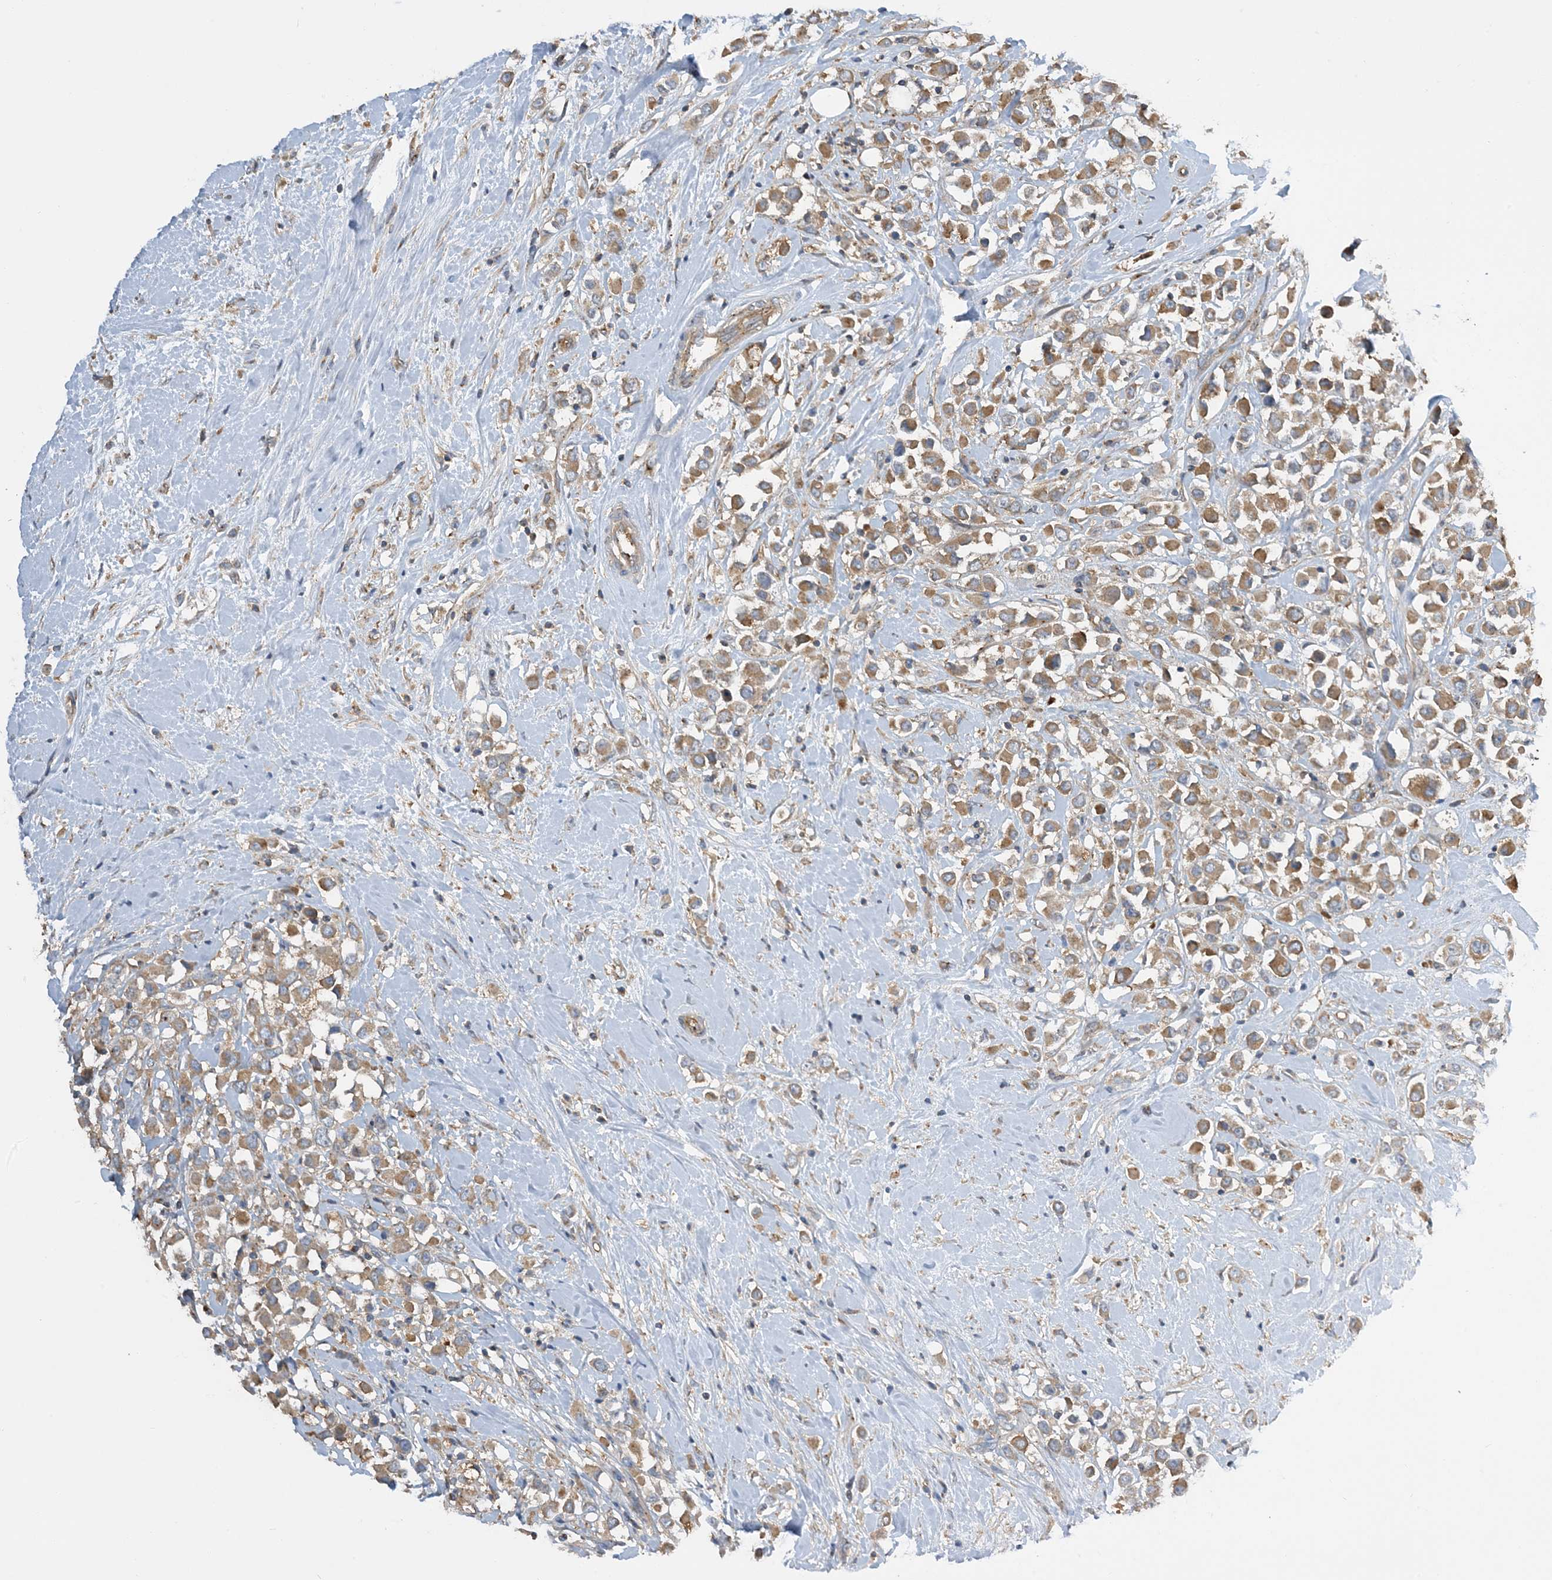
{"staining": {"intensity": "moderate", "quantity": ">75%", "location": "cytoplasmic/membranous"}, "tissue": "breast cancer", "cell_type": "Tumor cells", "image_type": "cancer", "snomed": [{"axis": "morphology", "description": "Duct carcinoma"}, {"axis": "topography", "description": "Breast"}], "caption": "Invasive ductal carcinoma (breast) stained with DAB (3,3'-diaminobenzidine) immunohistochemistry (IHC) reveals medium levels of moderate cytoplasmic/membranous expression in approximately >75% of tumor cells.", "gene": "SIDT1", "patient": {"sex": "female", "age": 61}}